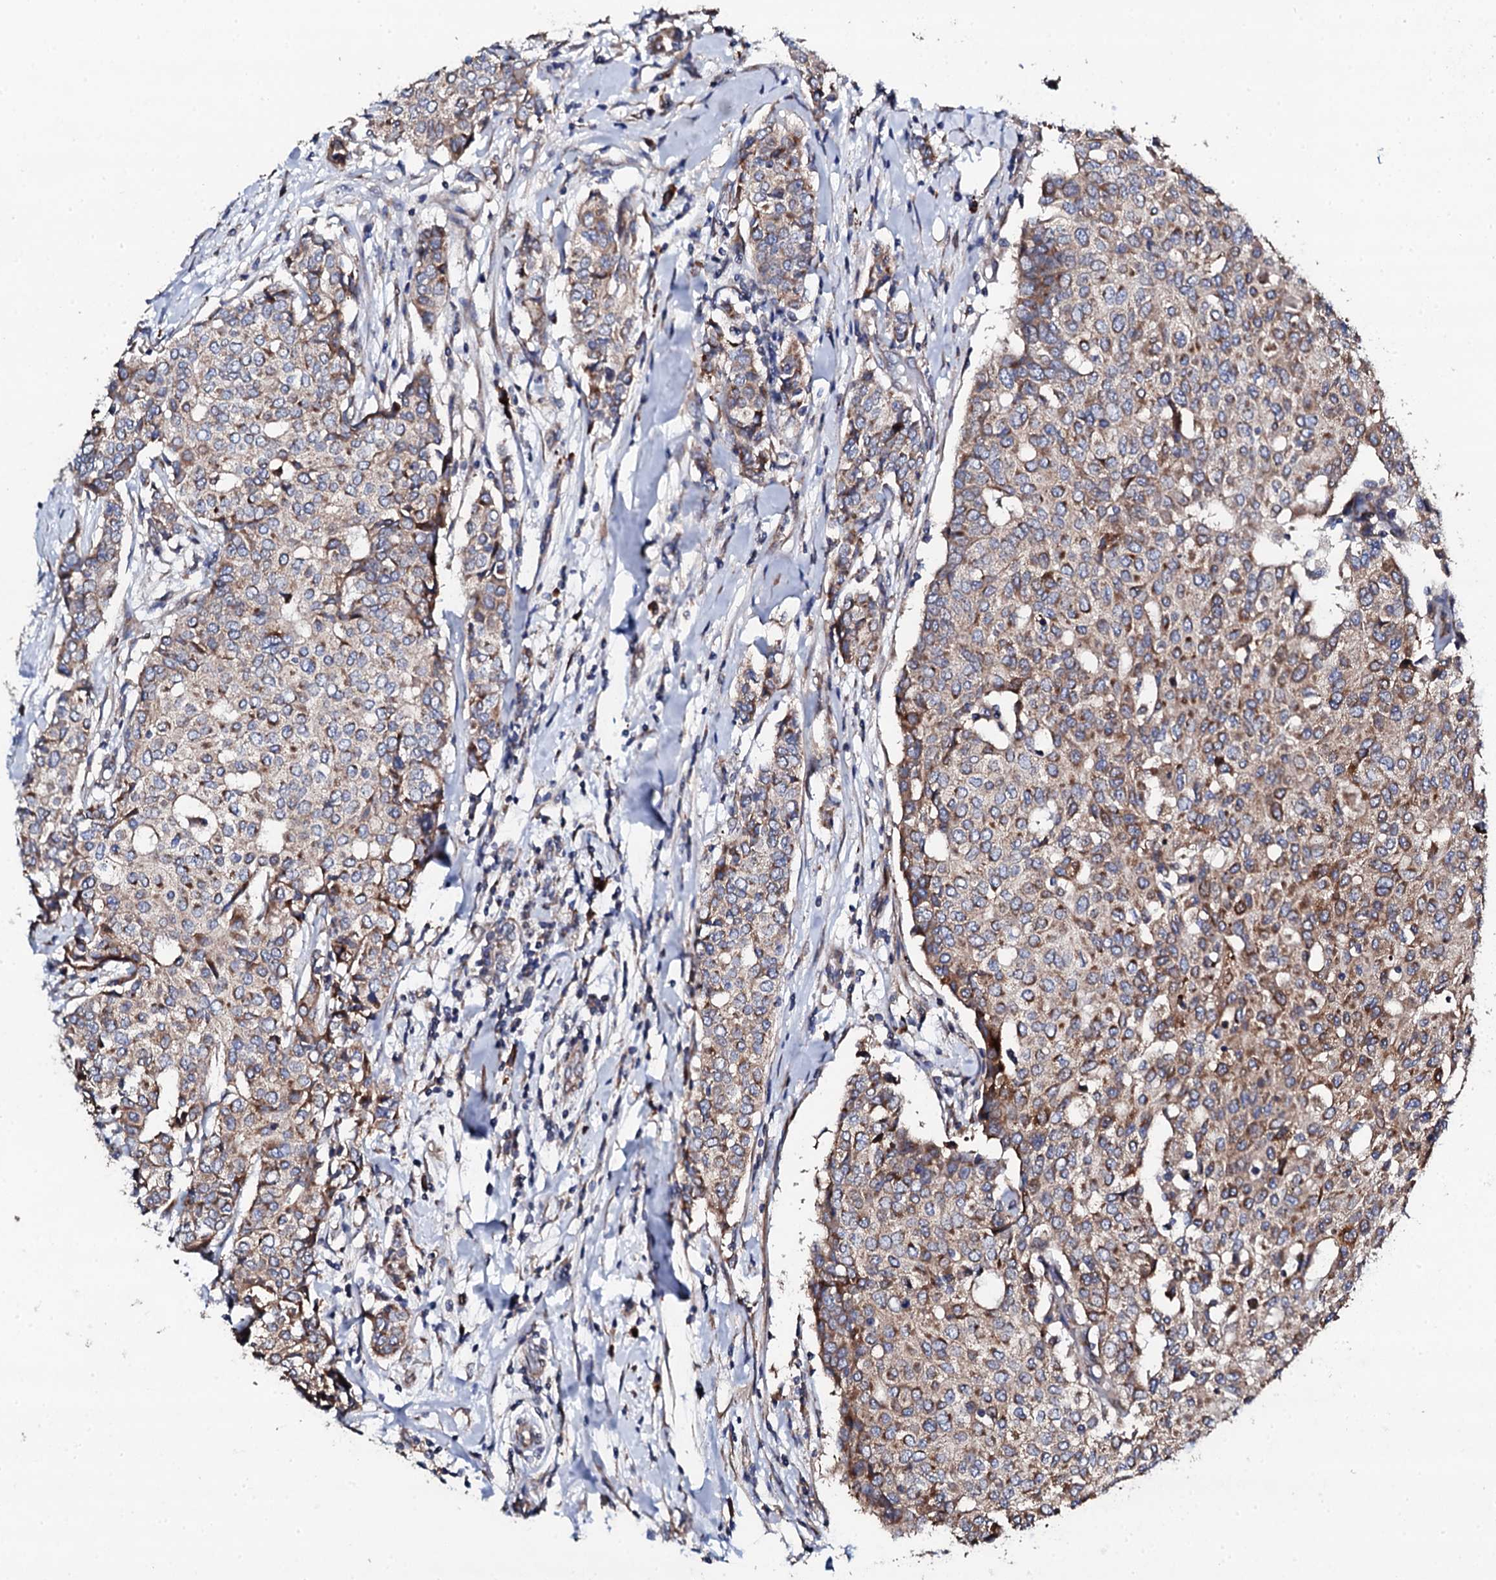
{"staining": {"intensity": "moderate", "quantity": ">75%", "location": "cytoplasmic/membranous"}, "tissue": "breast cancer", "cell_type": "Tumor cells", "image_type": "cancer", "snomed": [{"axis": "morphology", "description": "Lobular carcinoma"}, {"axis": "topography", "description": "Breast"}], "caption": "Brown immunohistochemical staining in human breast cancer shows moderate cytoplasmic/membranous staining in approximately >75% of tumor cells. (Brightfield microscopy of DAB IHC at high magnification).", "gene": "LIPT2", "patient": {"sex": "female", "age": 51}}